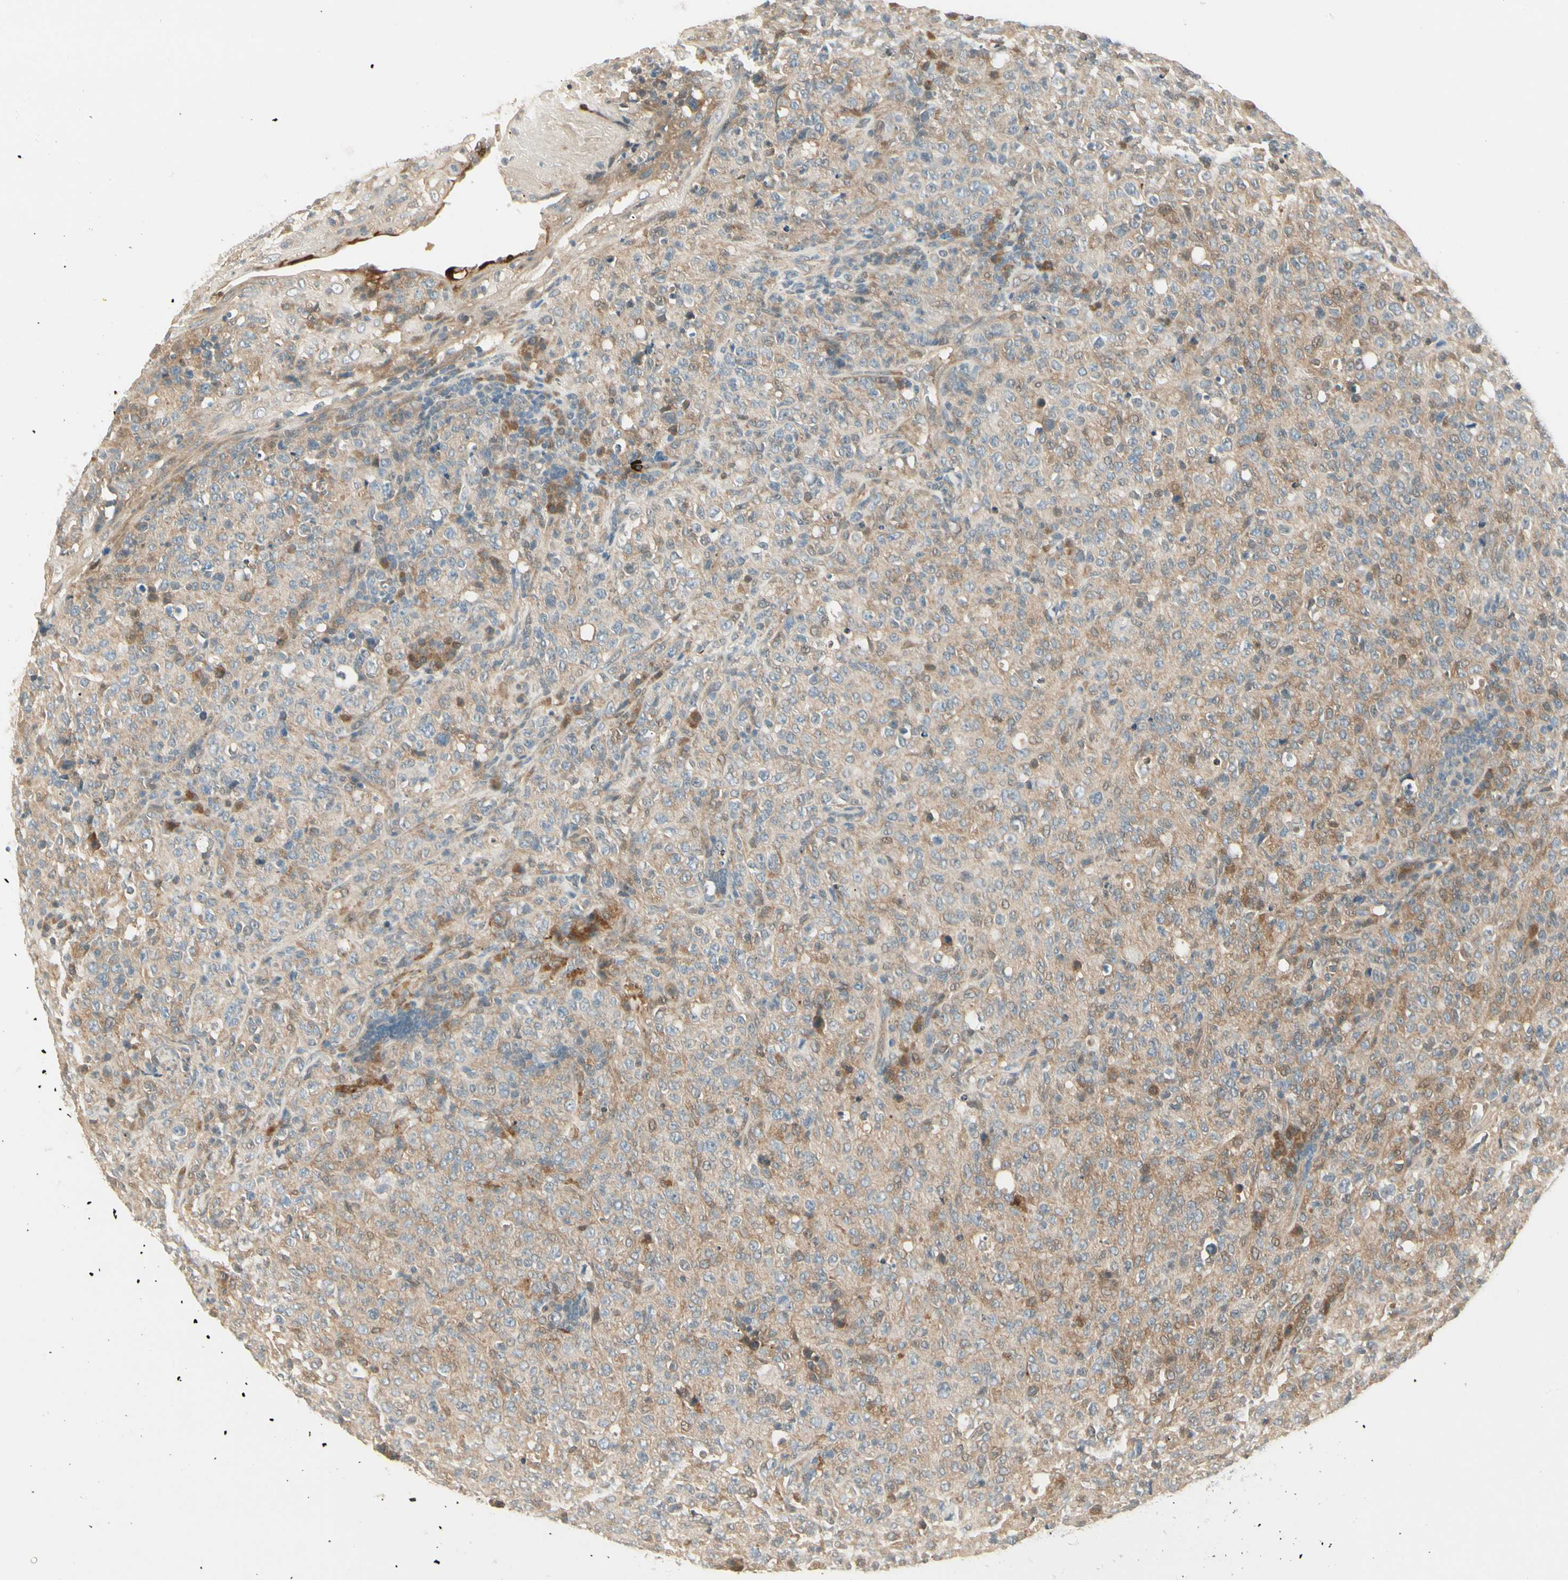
{"staining": {"intensity": "weak", "quantity": ">75%", "location": "cytoplasmic/membranous"}, "tissue": "lymphoma", "cell_type": "Tumor cells", "image_type": "cancer", "snomed": [{"axis": "morphology", "description": "Malignant lymphoma, non-Hodgkin's type, High grade"}, {"axis": "topography", "description": "Tonsil"}], "caption": "Lymphoma was stained to show a protein in brown. There is low levels of weak cytoplasmic/membranous expression in about >75% of tumor cells.", "gene": "EPHB3", "patient": {"sex": "female", "age": 36}}